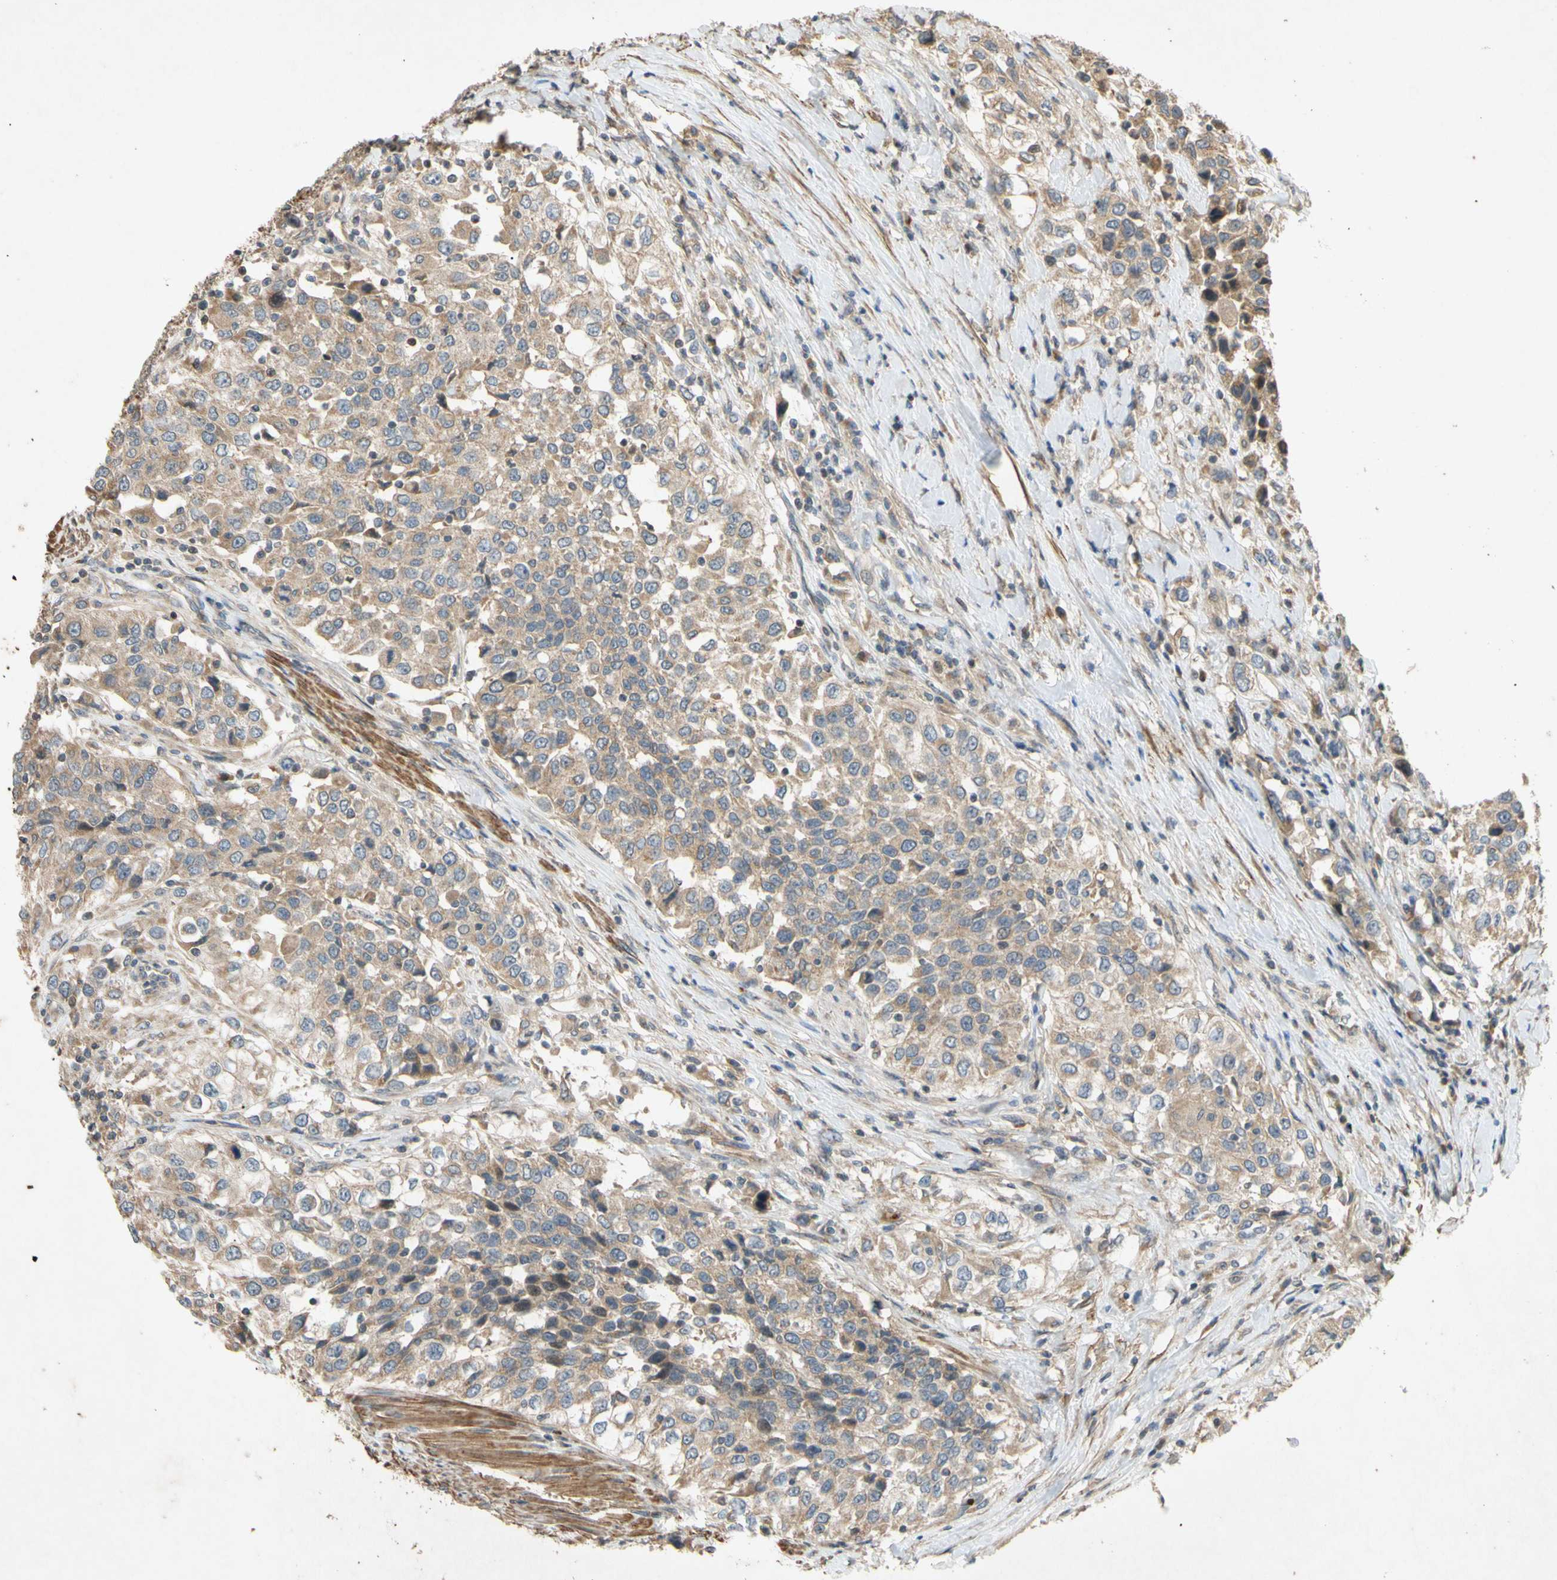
{"staining": {"intensity": "moderate", "quantity": ">75%", "location": "cytoplasmic/membranous"}, "tissue": "urothelial cancer", "cell_type": "Tumor cells", "image_type": "cancer", "snomed": [{"axis": "morphology", "description": "Urothelial carcinoma, High grade"}, {"axis": "topography", "description": "Urinary bladder"}], "caption": "Protein analysis of urothelial cancer tissue exhibits moderate cytoplasmic/membranous staining in approximately >75% of tumor cells. Nuclei are stained in blue.", "gene": "PARD6A", "patient": {"sex": "female", "age": 80}}